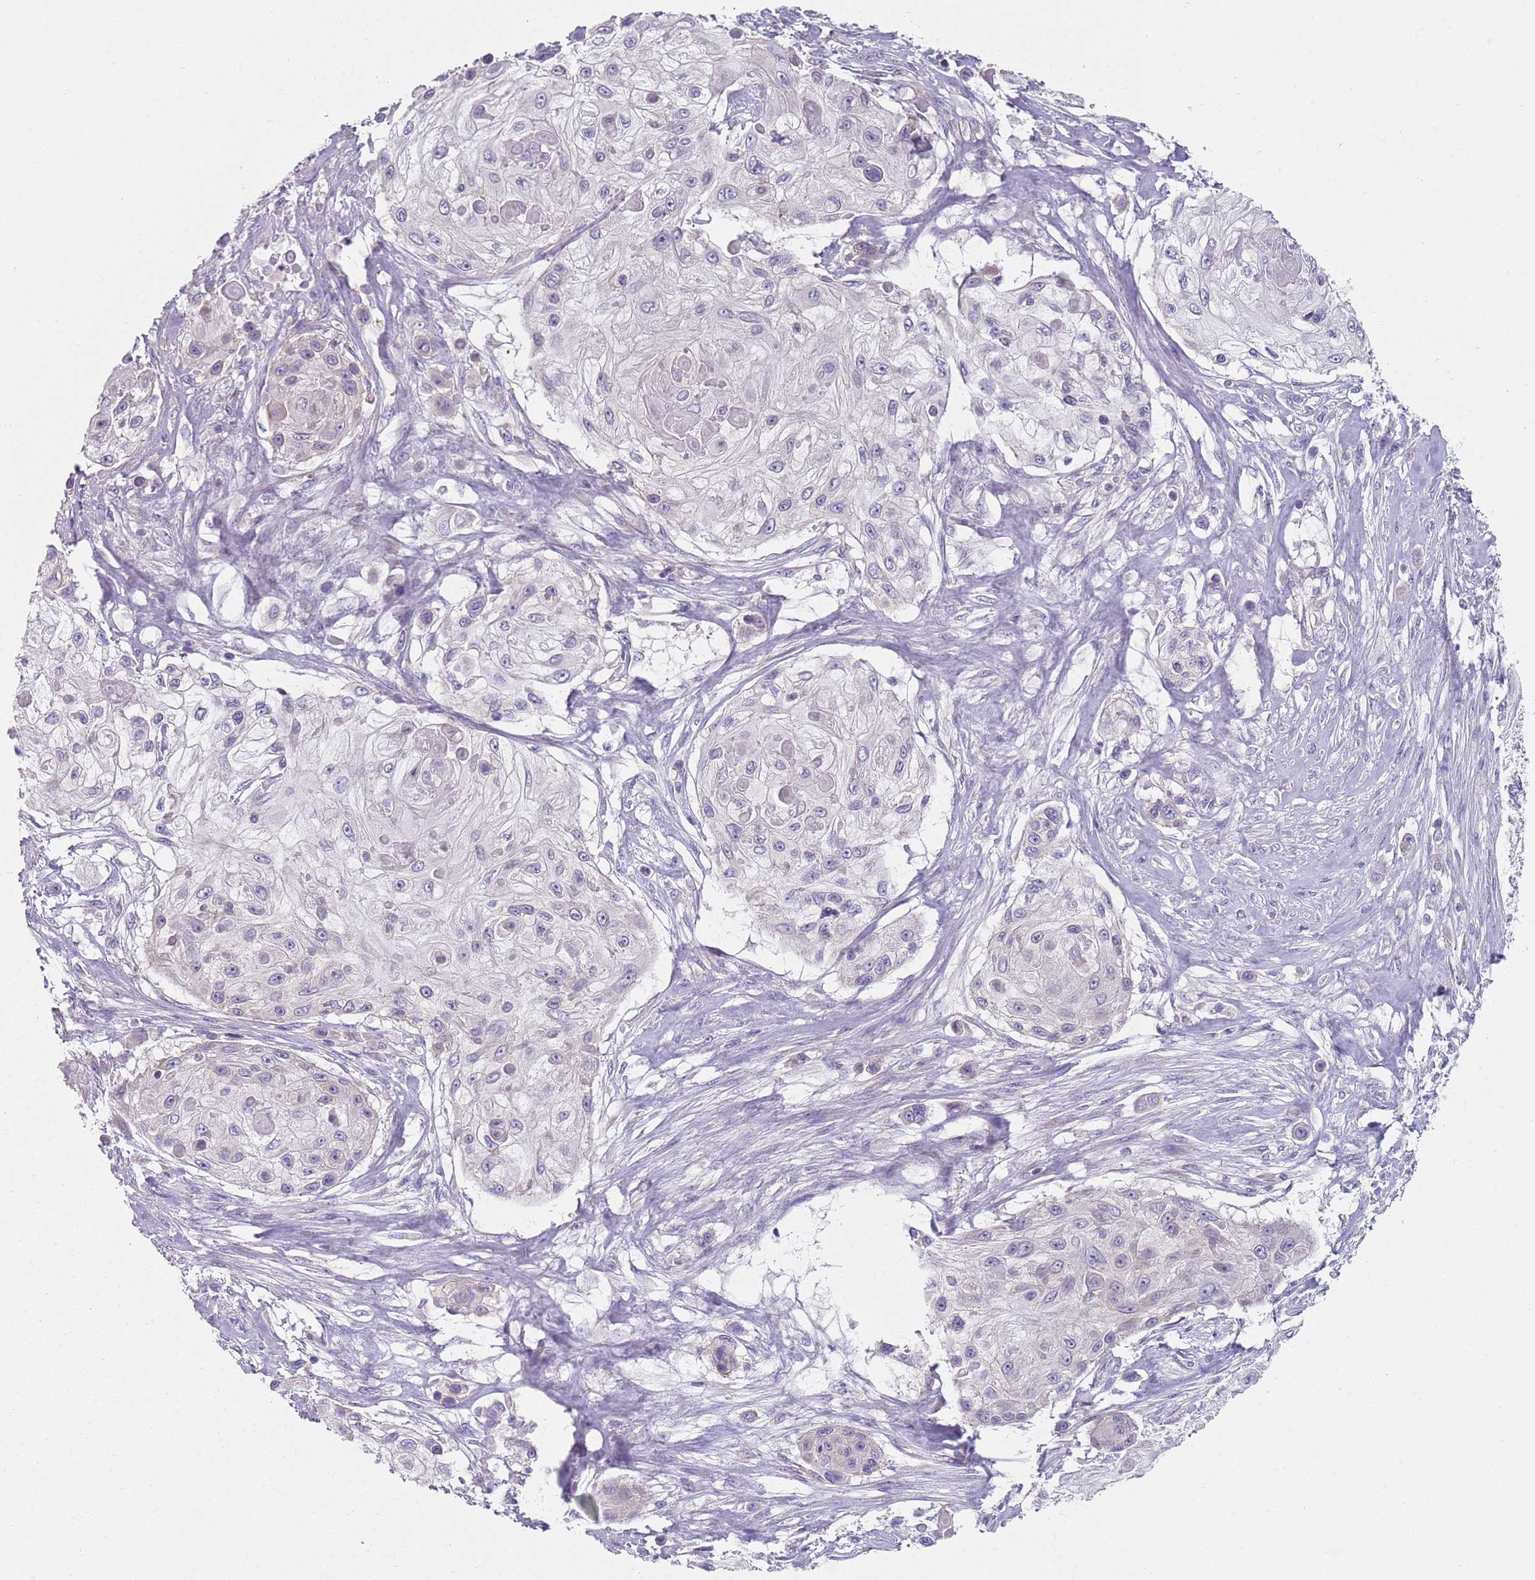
{"staining": {"intensity": "negative", "quantity": "none", "location": "none"}, "tissue": "skin cancer", "cell_type": "Tumor cells", "image_type": "cancer", "snomed": [{"axis": "morphology", "description": "Squamous cell carcinoma, NOS"}, {"axis": "topography", "description": "Skin"}], "caption": "A high-resolution micrograph shows immunohistochemistry (IHC) staining of squamous cell carcinoma (skin), which reveals no significant staining in tumor cells.", "gene": "SLC26A6", "patient": {"sex": "male", "age": 67}}